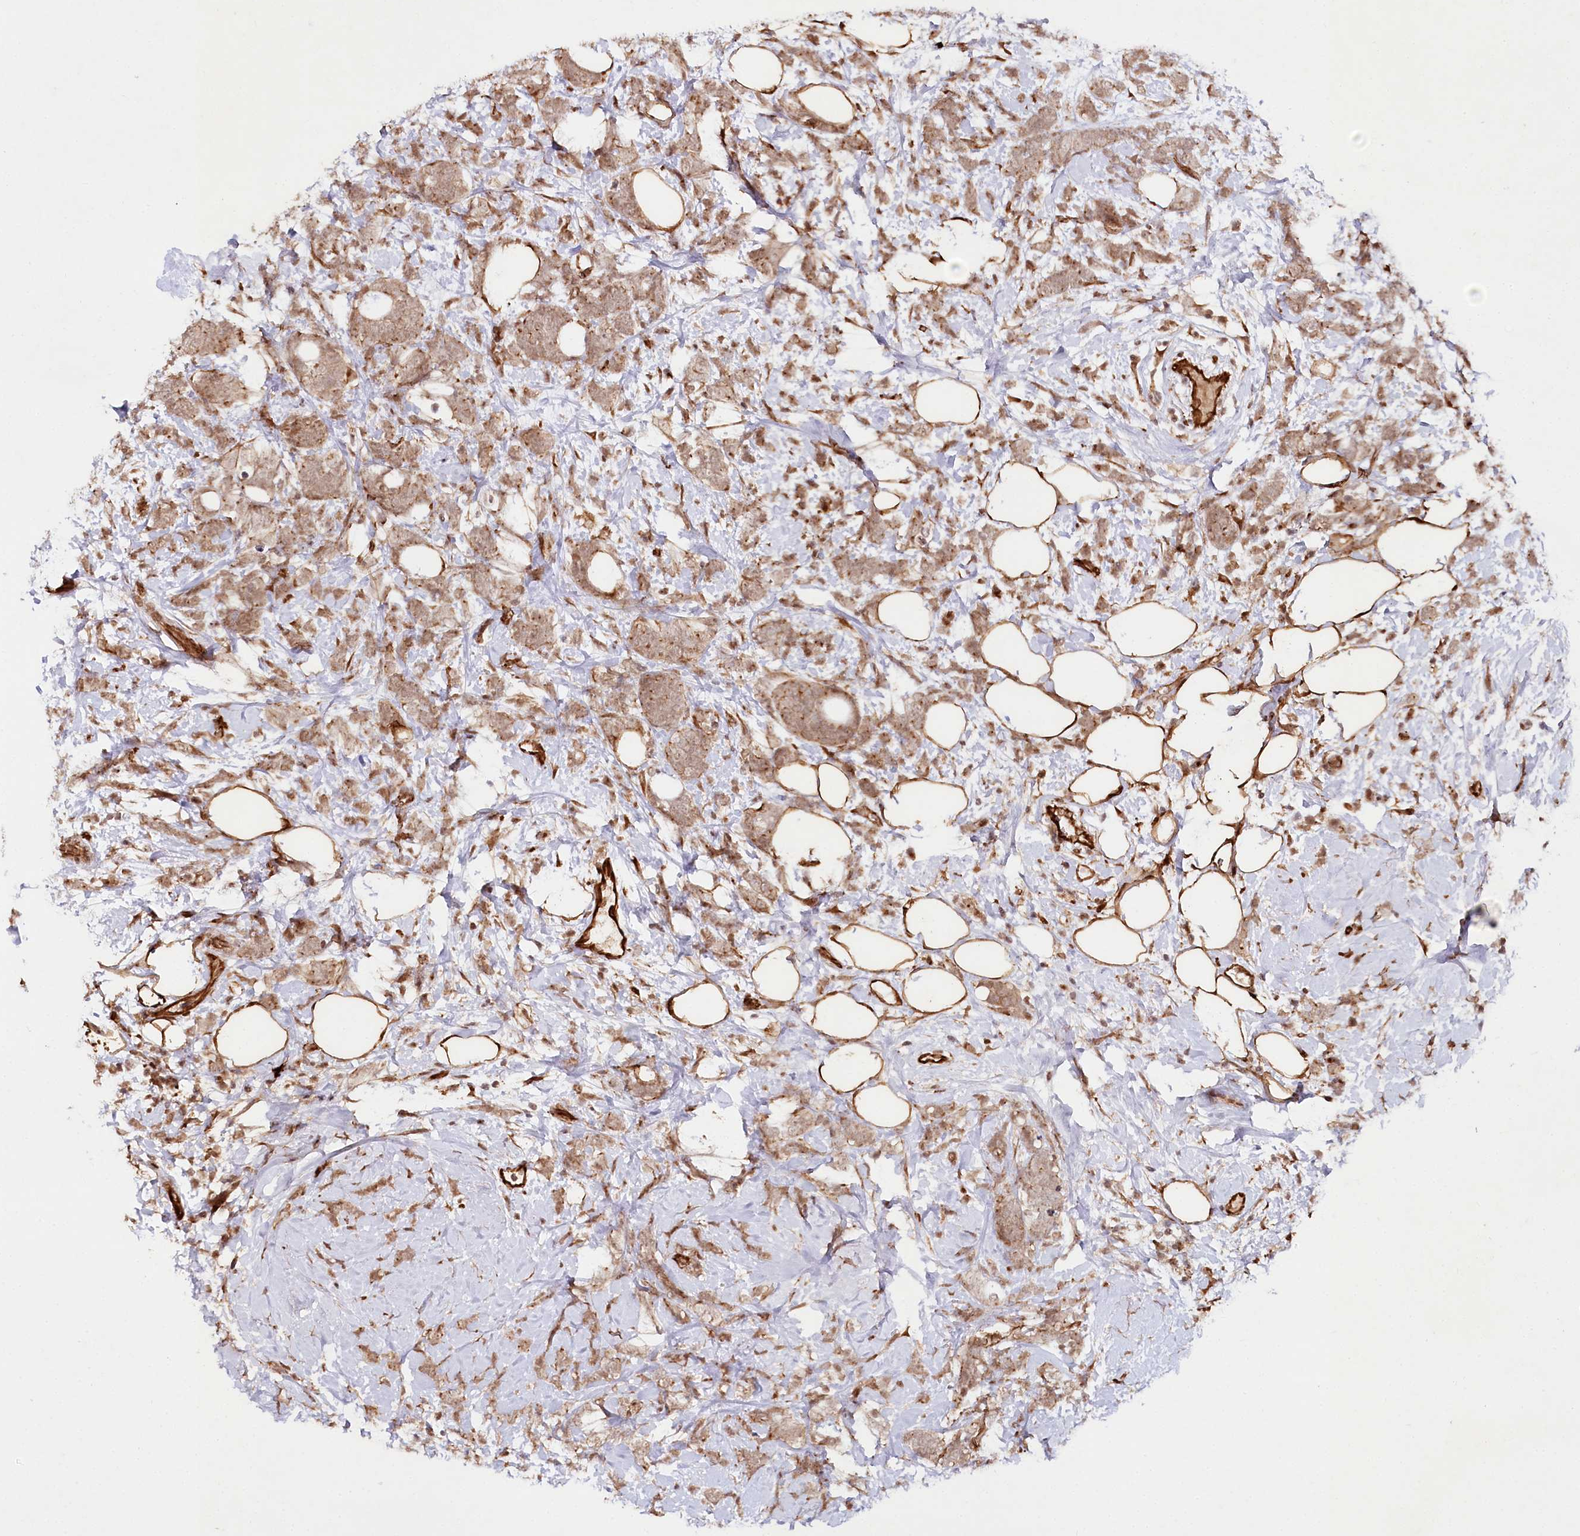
{"staining": {"intensity": "weak", "quantity": ">75%", "location": "cytoplasmic/membranous"}, "tissue": "breast cancer", "cell_type": "Tumor cells", "image_type": "cancer", "snomed": [{"axis": "morphology", "description": "Lobular carcinoma"}, {"axis": "topography", "description": "Breast"}], "caption": "Human breast cancer stained for a protein (brown) shows weak cytoplasmic/membranous positive positivity in approximately >75% of tumor cells.", "gene": "ALKBH8", "patient": {"sex": "female", "age": 58}}